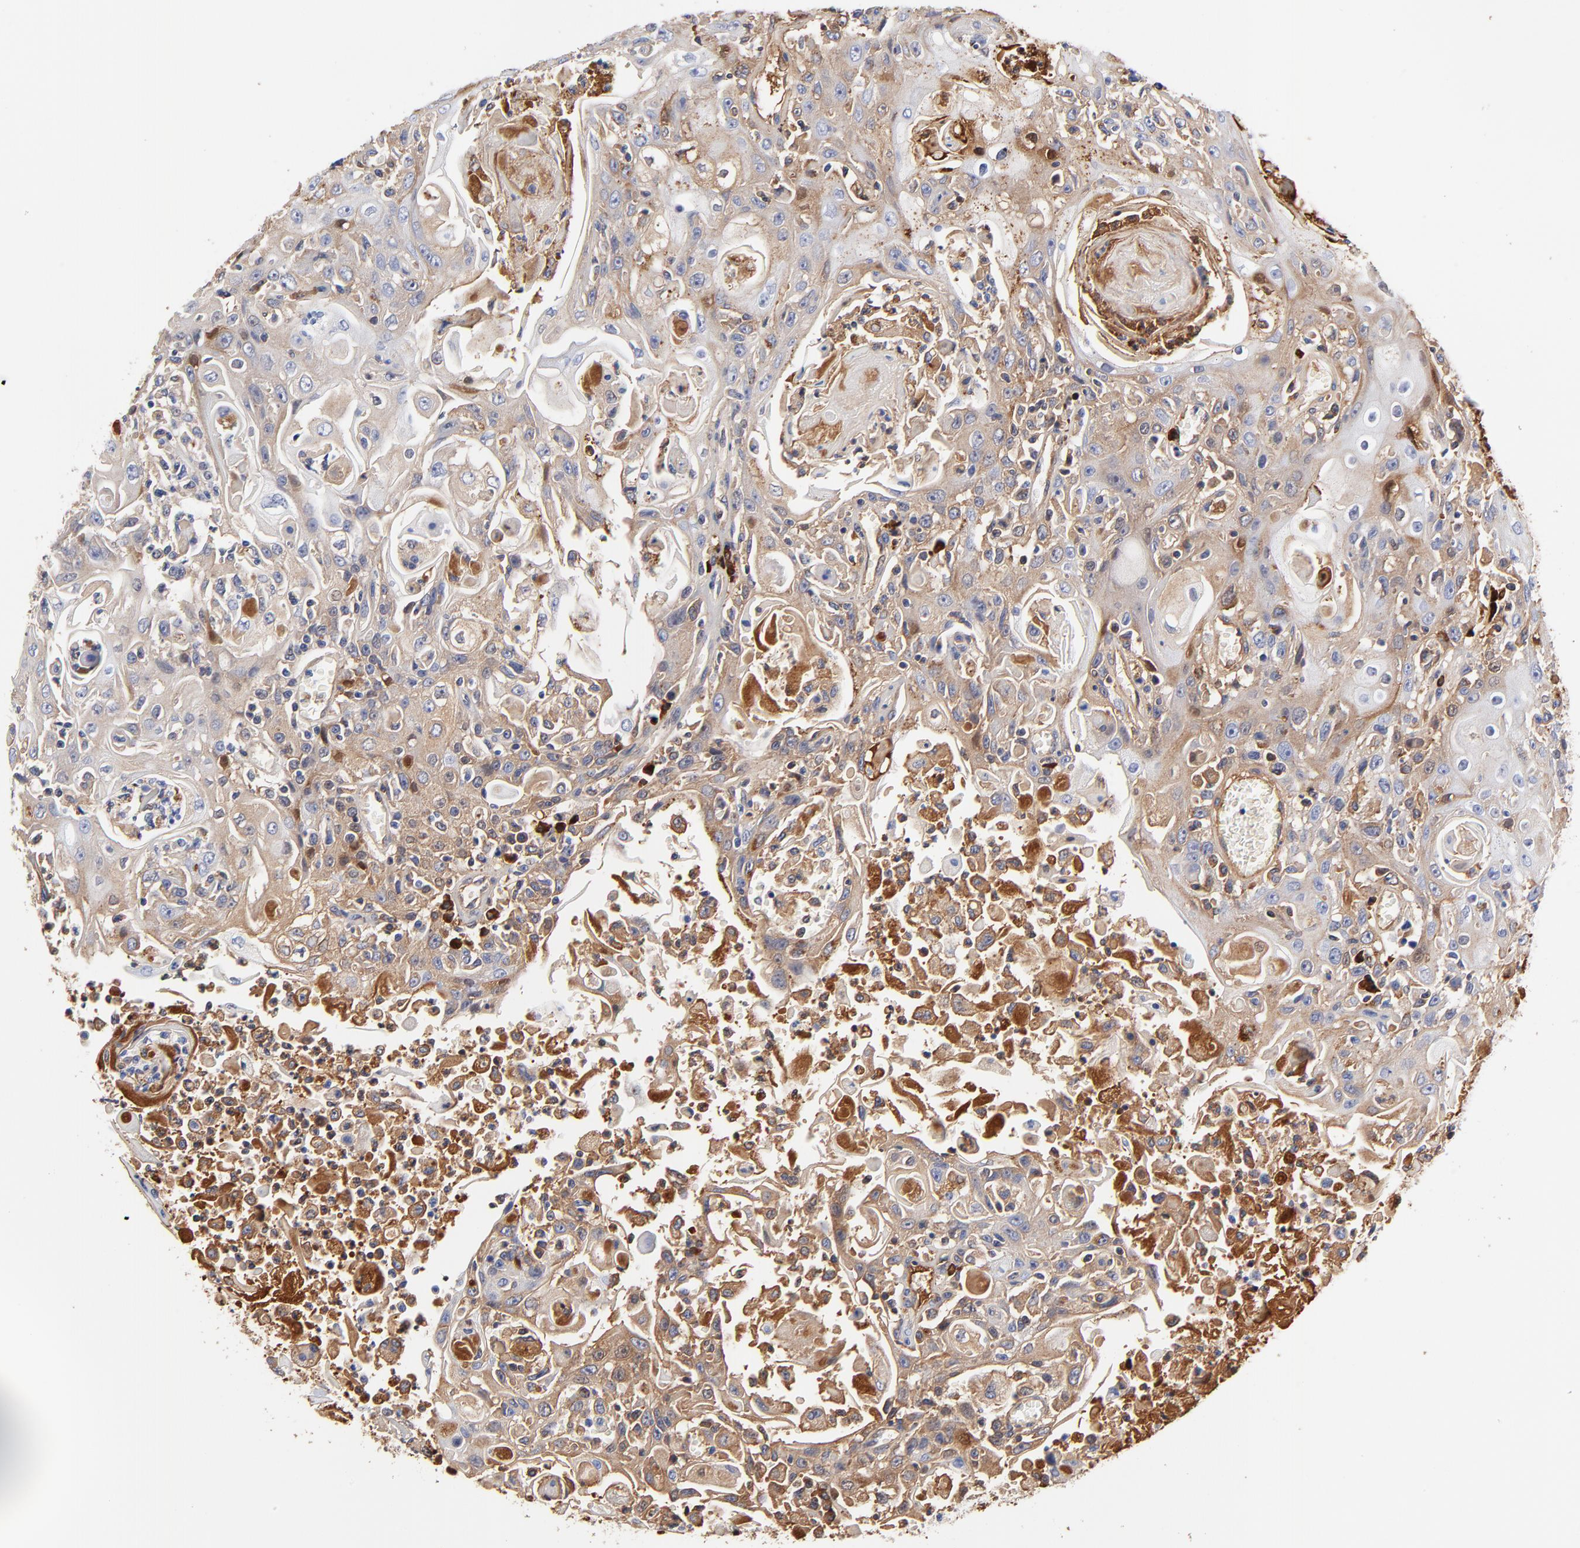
{"staining": {"intensity": "weak", "quantity": "25%-75%", "location": "cytoplasmic/membranous,nuclear"}, "tissue": "head and neck cancer", "cell_type": "Tumor cells", "image_type": "cancer", "snomed": [{"axis": "morphology", "description": "Squamous cell carcinoma, NOS"}, {"axis": "topography", "description": "Oral tissue"}, {"axis": "topography", "description": "Head-Neck"}], "caption": "Brown immunohistochemical staining in head and neck cancer reveals weak cytoplasmic/membranous and nuclear positivity in about 25%-75% of tumor cells.", "gene": "IGLV3-10", "patient": {"sex": "female", "age": 76}}